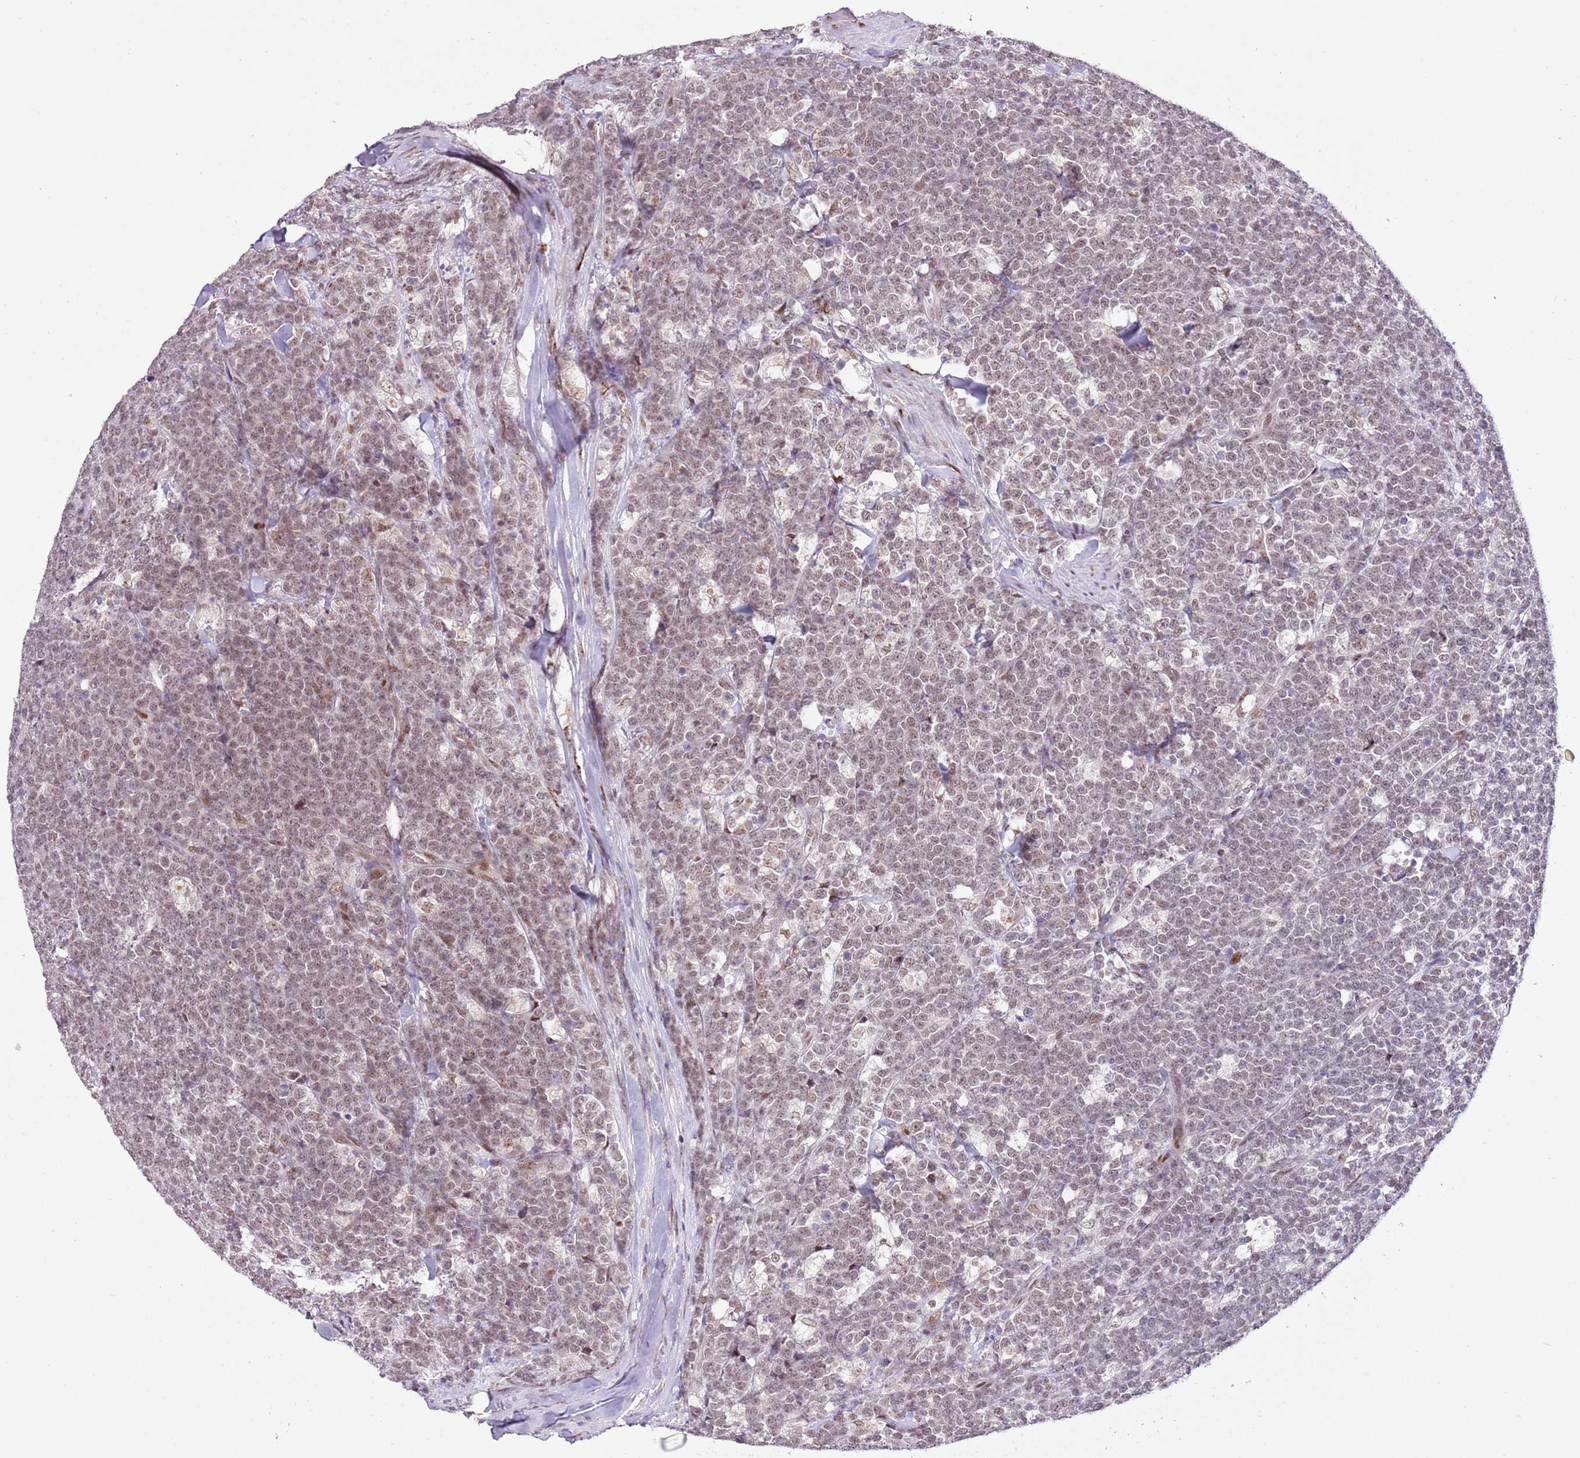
{"staining": {"intensity": "weak", "quantity": ">75%", "location": "nuclear"}, "tissue": "lymphoma", "cell_type": "Tumor cells", "image_type": "cancer", "snomed": [{"axis": "morphology", "description": "Malignant lymphoma, non-Hodgkin's type, High grade"}, {"axis": "topography", "description": "Small intestine"}, {"axis": "topography", "description": "Colon"}], "caption": "The photomicrograph reveals immunohistochemical staining of malignant lymphoma, non-Hodgkin's type (high-grade). There is weak nuclear staining is appreciated in approximately >75% of tumor cells. The staining was performed using DAB to visualize the protein expression in brown, while the nuclei were stained in blue with hematoxylin (Magnification: 20x).", "gene": "NACC2", "patient": {"sex": "male", "age": 8}}